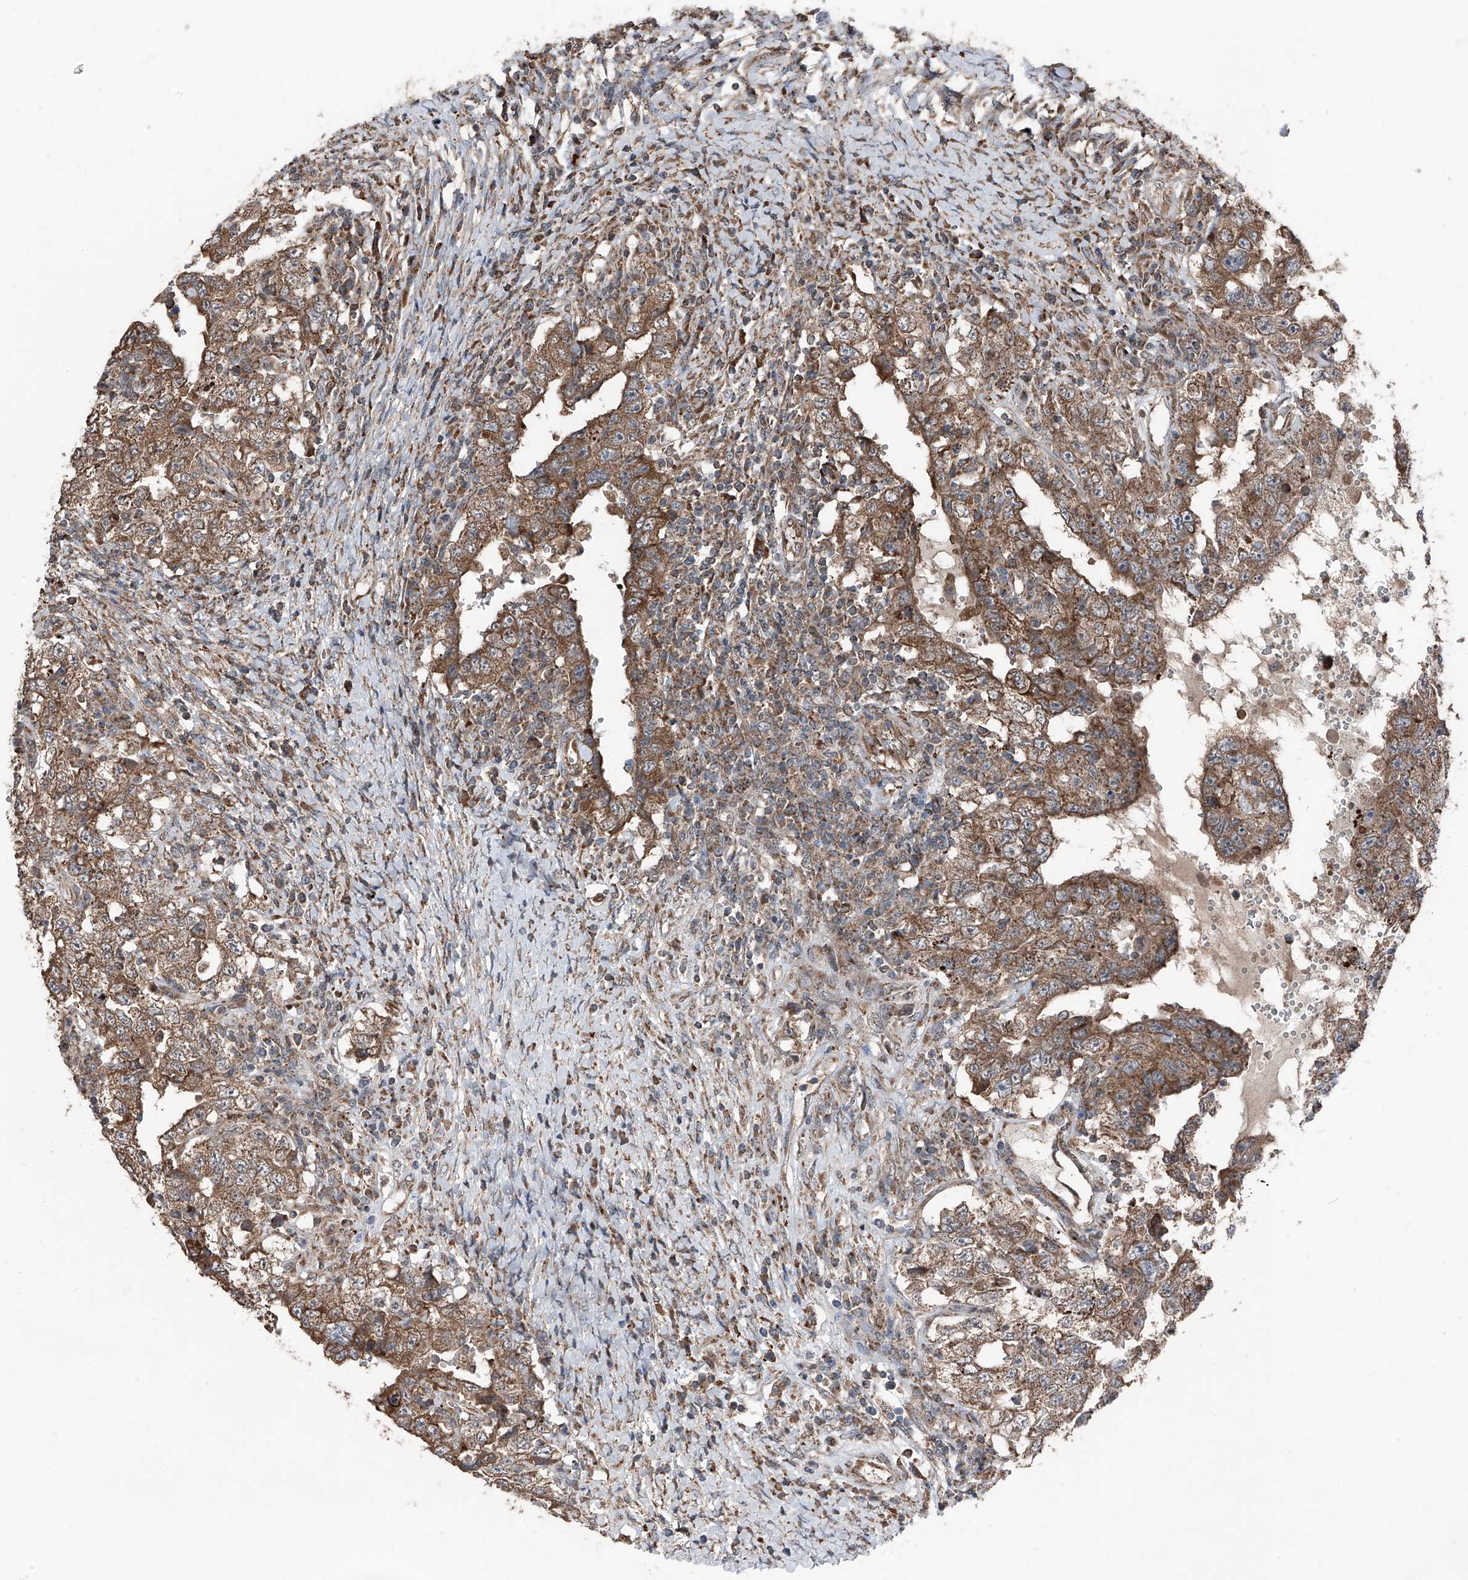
{"staining": {"intensity": "moderate", "quantity": ">75%", "location": "cytoplasmic/membranous"}, "tissue": "testis cancer", "cell_type": "Tumor cells", "image_type": "cancer", "snomed": [{"axis": "morphology", "description": "Carcinoma, Embryonal, NOS"}, {"axis": "topography", "description": "Testis"}], "caption": "Immunohistochemical staining of human testis embryonal carcinoma shows medium levels of moderate cytoplasmic/membranous protein staining in about >75% of tumor cells.", "gene": "LIMK1", "patient": {"sex": "male", "age": 26}}